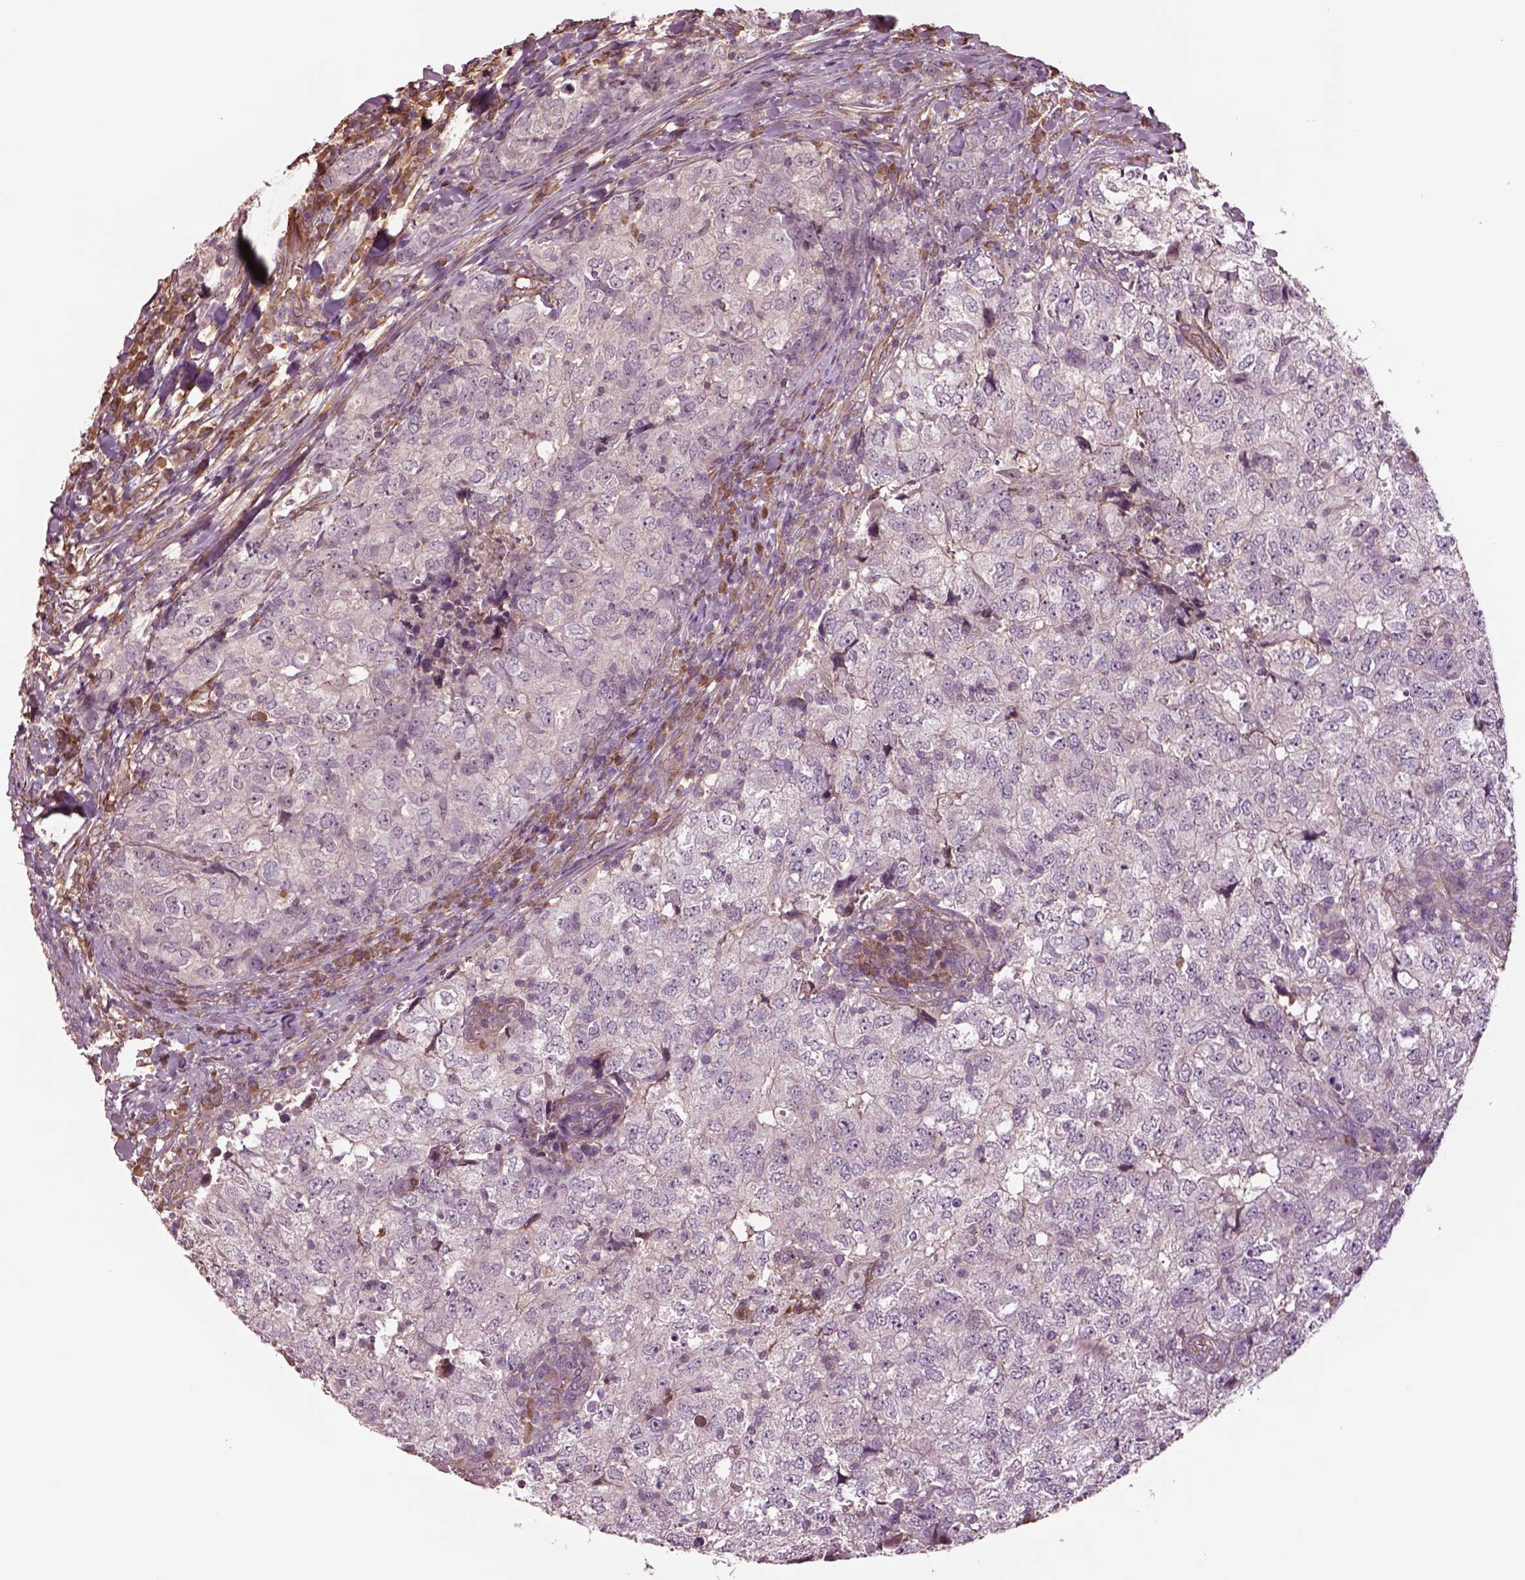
{"staining": {"intensity": "negative", "quantity": "none", "location": "none"}, "tissue": "breast cancer", "cell_type": "Tumor cells", "image_type": "cancer", "snomed": [{"axis": "morphology", "description": "Duct carcinoma"}, {"axis": "topography", "description": "Breast"}], "caption": "The micrograph exhibits no staining of tumor cells in breast cancer. Nuclei are stained in blue.", "gene": "HTR1B", "patient": {"sex": "female", "age": 30}}